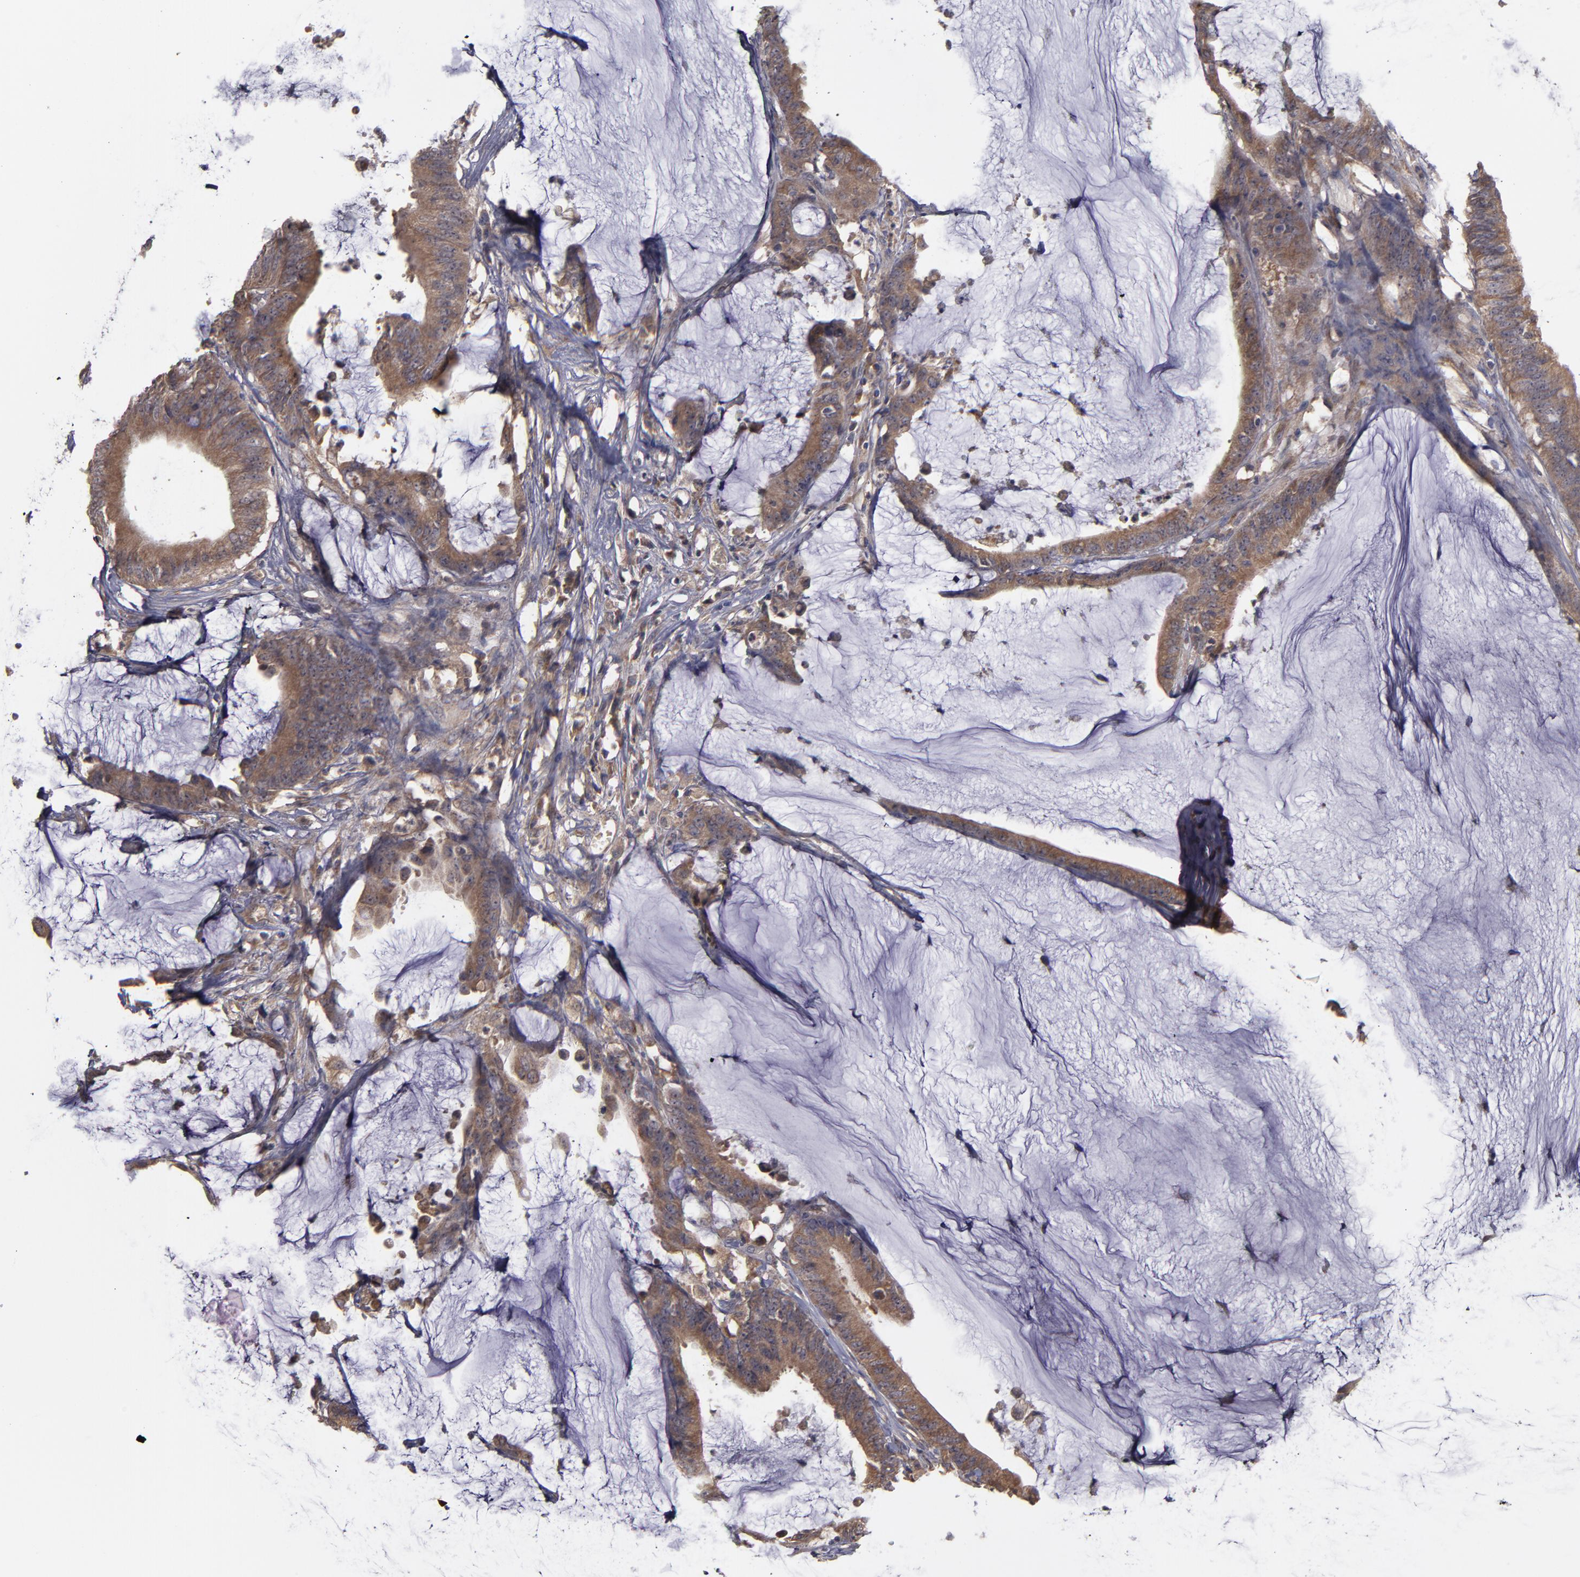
{"staining": {"intensity": "moderate", "quantity": ">75%", "location": "cytoplasmic/membranous"}, "tissue": "colorectal cancer", "cell_type": "Tumor cells", "image_type": "cancer", "snomed": [{"axis": "morphology", "description": "Adenocarcinoma, NOS"}, {"axis": "topography", "description": "Rectum"}], "caption": "Approximately >75% of tumor cells in human colorectal cancer (adenocarcinoma) exhibit moderate cytoplasmic/membranous protein positivity as visualized by brown immunohistochemical staining.", "gene": "MMP11", "patient": {"sex": "female", "age": 66}}